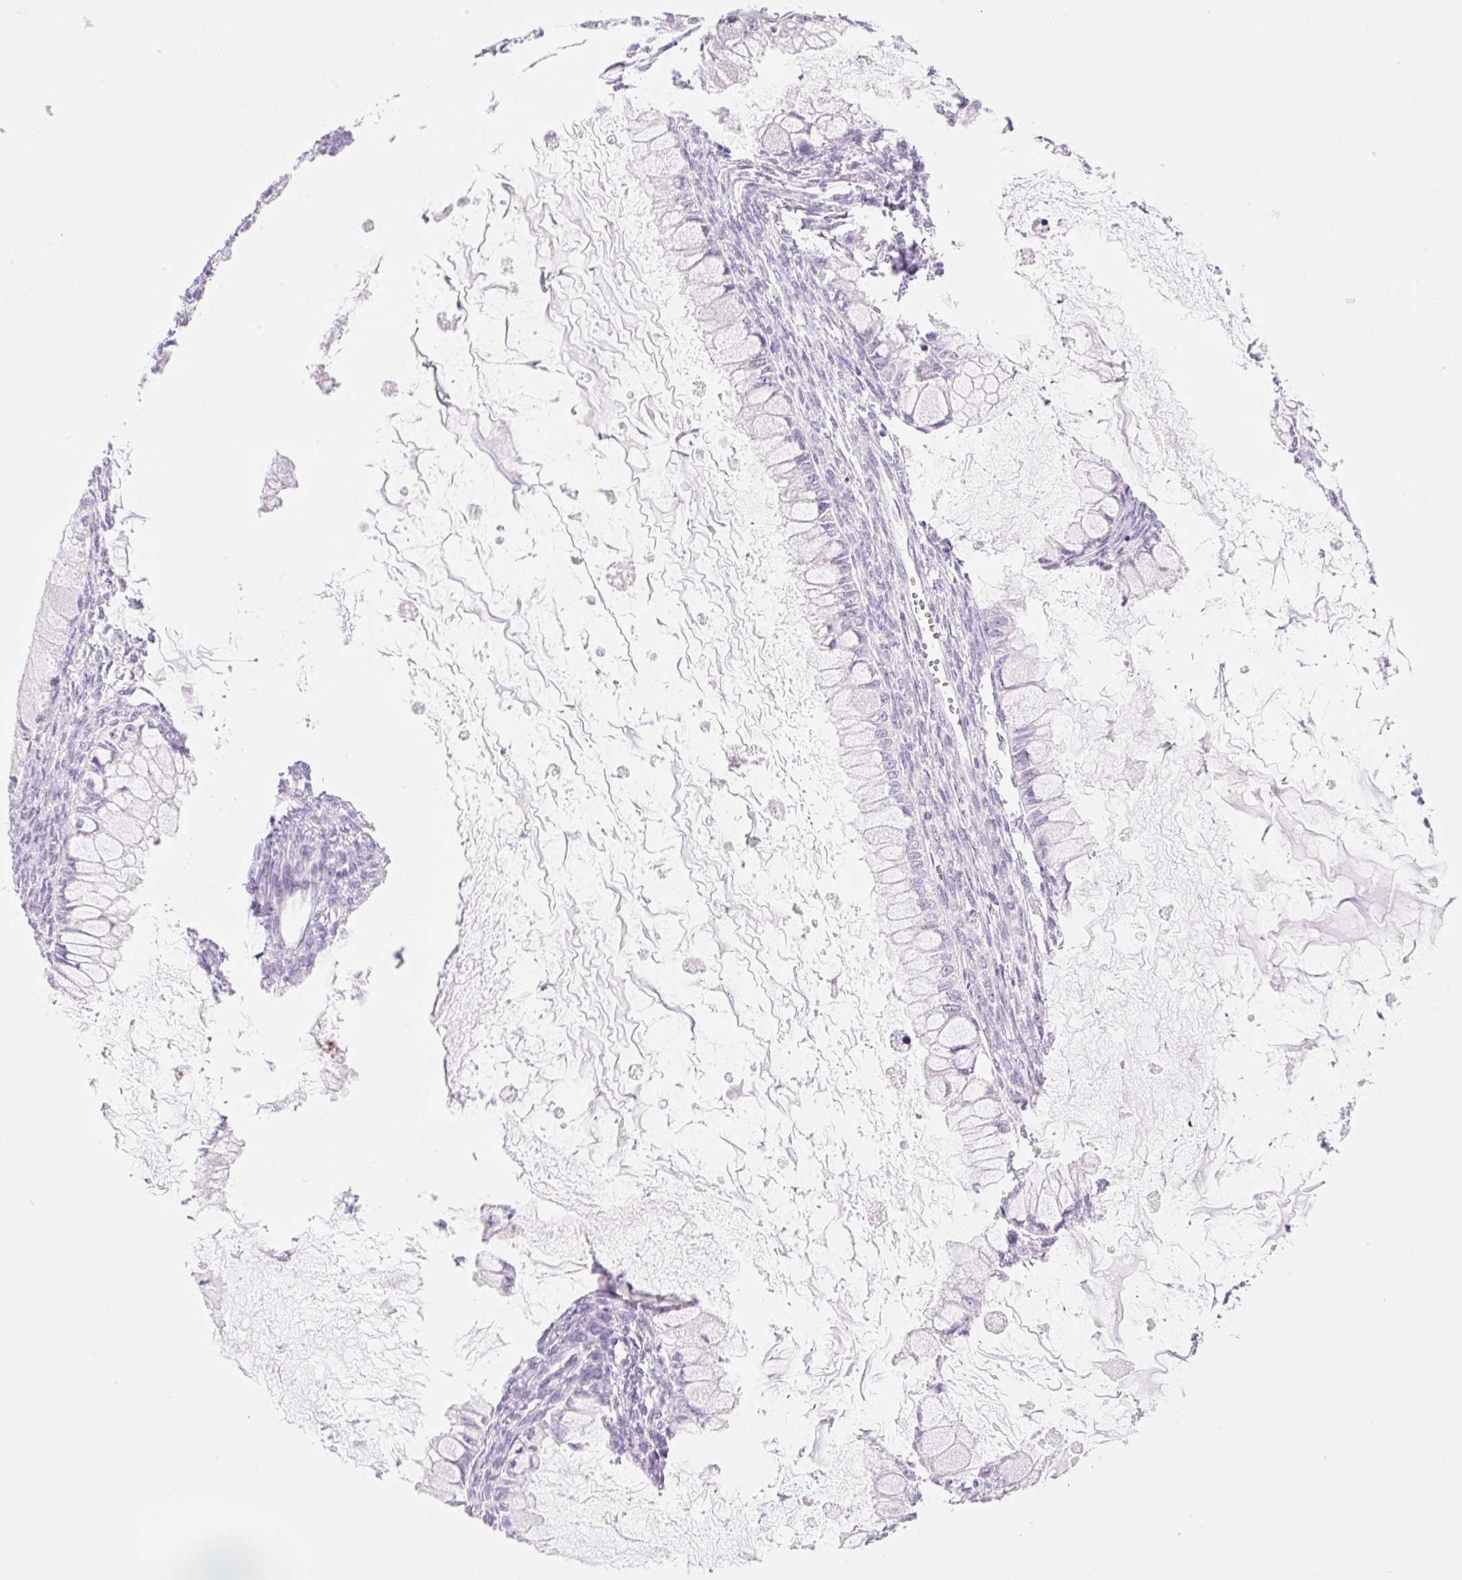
{"staining": {"intensity": "negative", "quantity": "none", "location": "none"}, "tissue": "ovarian cancer", "cell_type": "Tumor cells", "image_type": "cancer", "snomed": [{"axis": "morphology", "description": "Cystadenocarcinoma, mucinous, NOS"}, {"axis": "topography", "description": "Ovary"}], "caption": "An immunohistochemistry (IHC) image of ovarian mucinous cystadenocarcinoma is shown. There is no staining in tumor cells of ovarian mucinous cystadenocarcinoma.", "gene": "PALM3", "patient": {"sex": "female", "age": 34}}